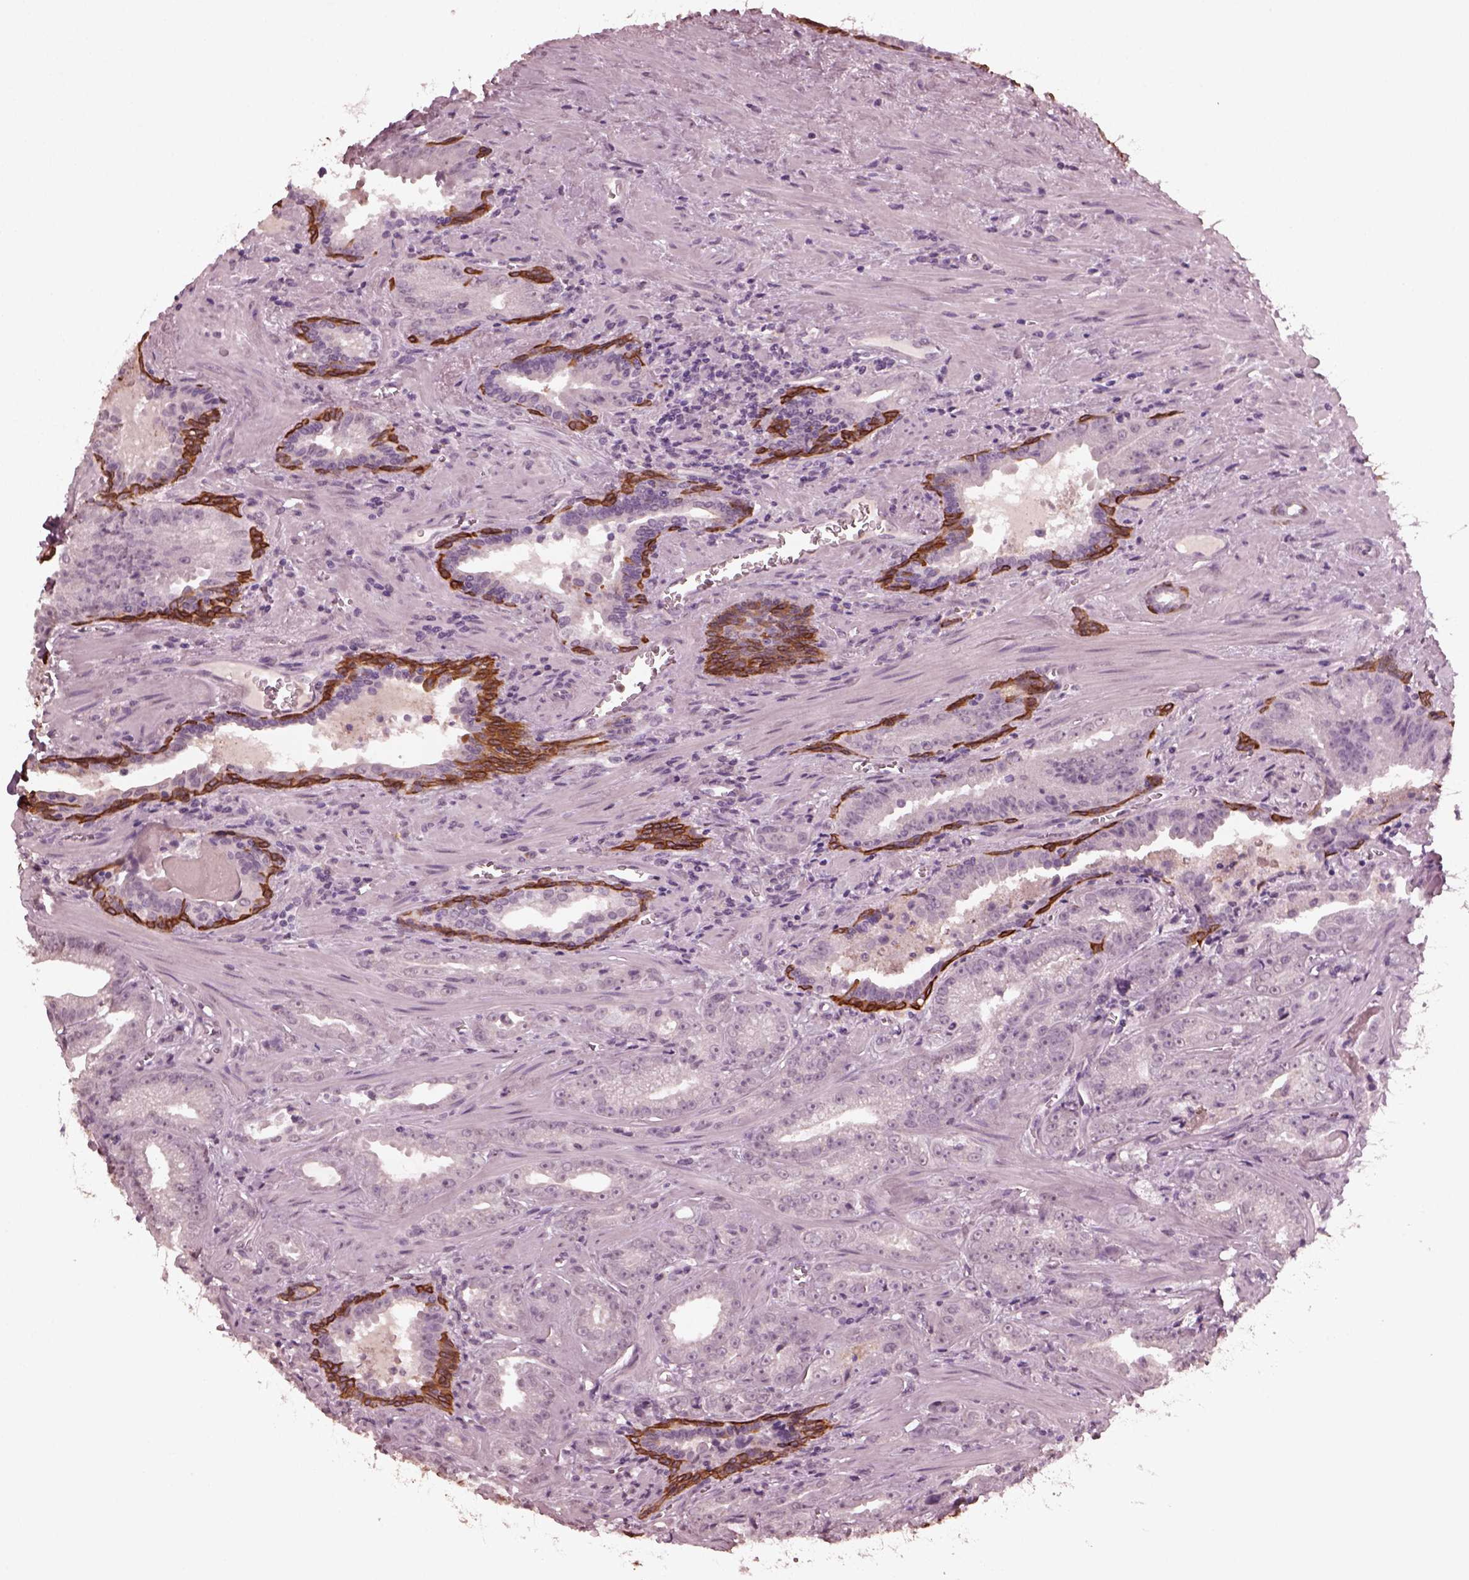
{"staining": {"intensity": "negative", "quantity": "none", "location": "none"}, "tissue": "prostate cancer", "cell_type": "Tumor cells", "image_type": "cancer", "snomed": [{"axis": "morphology", "description": "Adenocarcinoma, High grade"}, {"axis": "topography", "description": "Prostate"}], "caption": "Image shows no significant protein positivity in tumor cells of prostate cancer (adenocarcinoma (high-grade)).", "gene": "KRT79", "patient": {"sex": "male", "age": 68}}